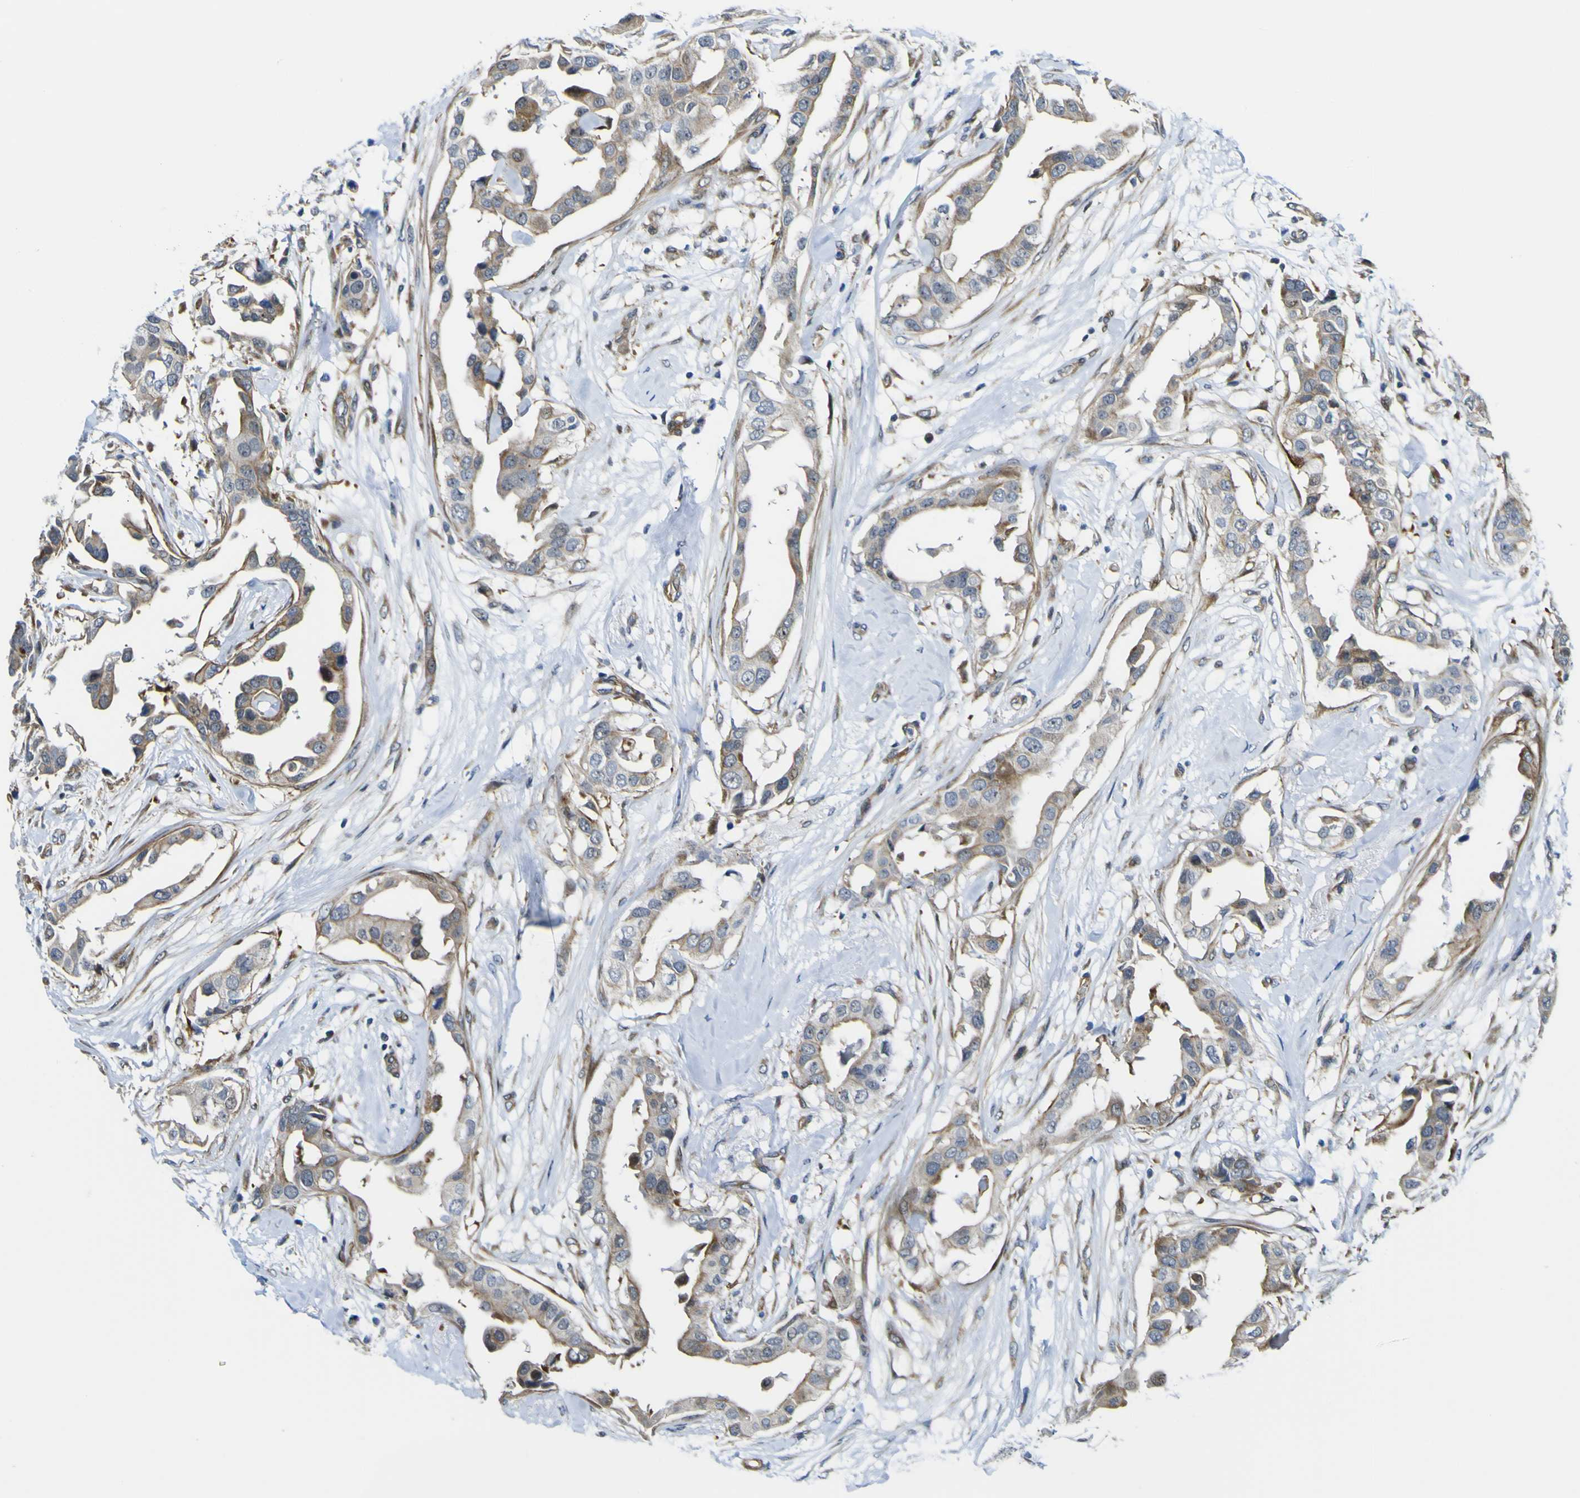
{"staining": {"intensity": "moderate", "quantity": ">75%", "location": "cytoplasmic/membranous"}, "tissue": "breast cancer", "cell_type": "Tumor cells", "image_type": "cancer", "snomed": [{"axis": "morphology", "description": "Duct carcinoma"}, {"axis": "topography", "description": "Breast"}], "caption": "Moderate cytoplasmic/membranous protein staining is present in about >75% of tumor cells in invasive ductal carcinoma (breast). The protein is shown in brown color, while the nuclei are stained blue.", "gene": "KDM7A", "patient": {"sex": "female", "age": 40}}